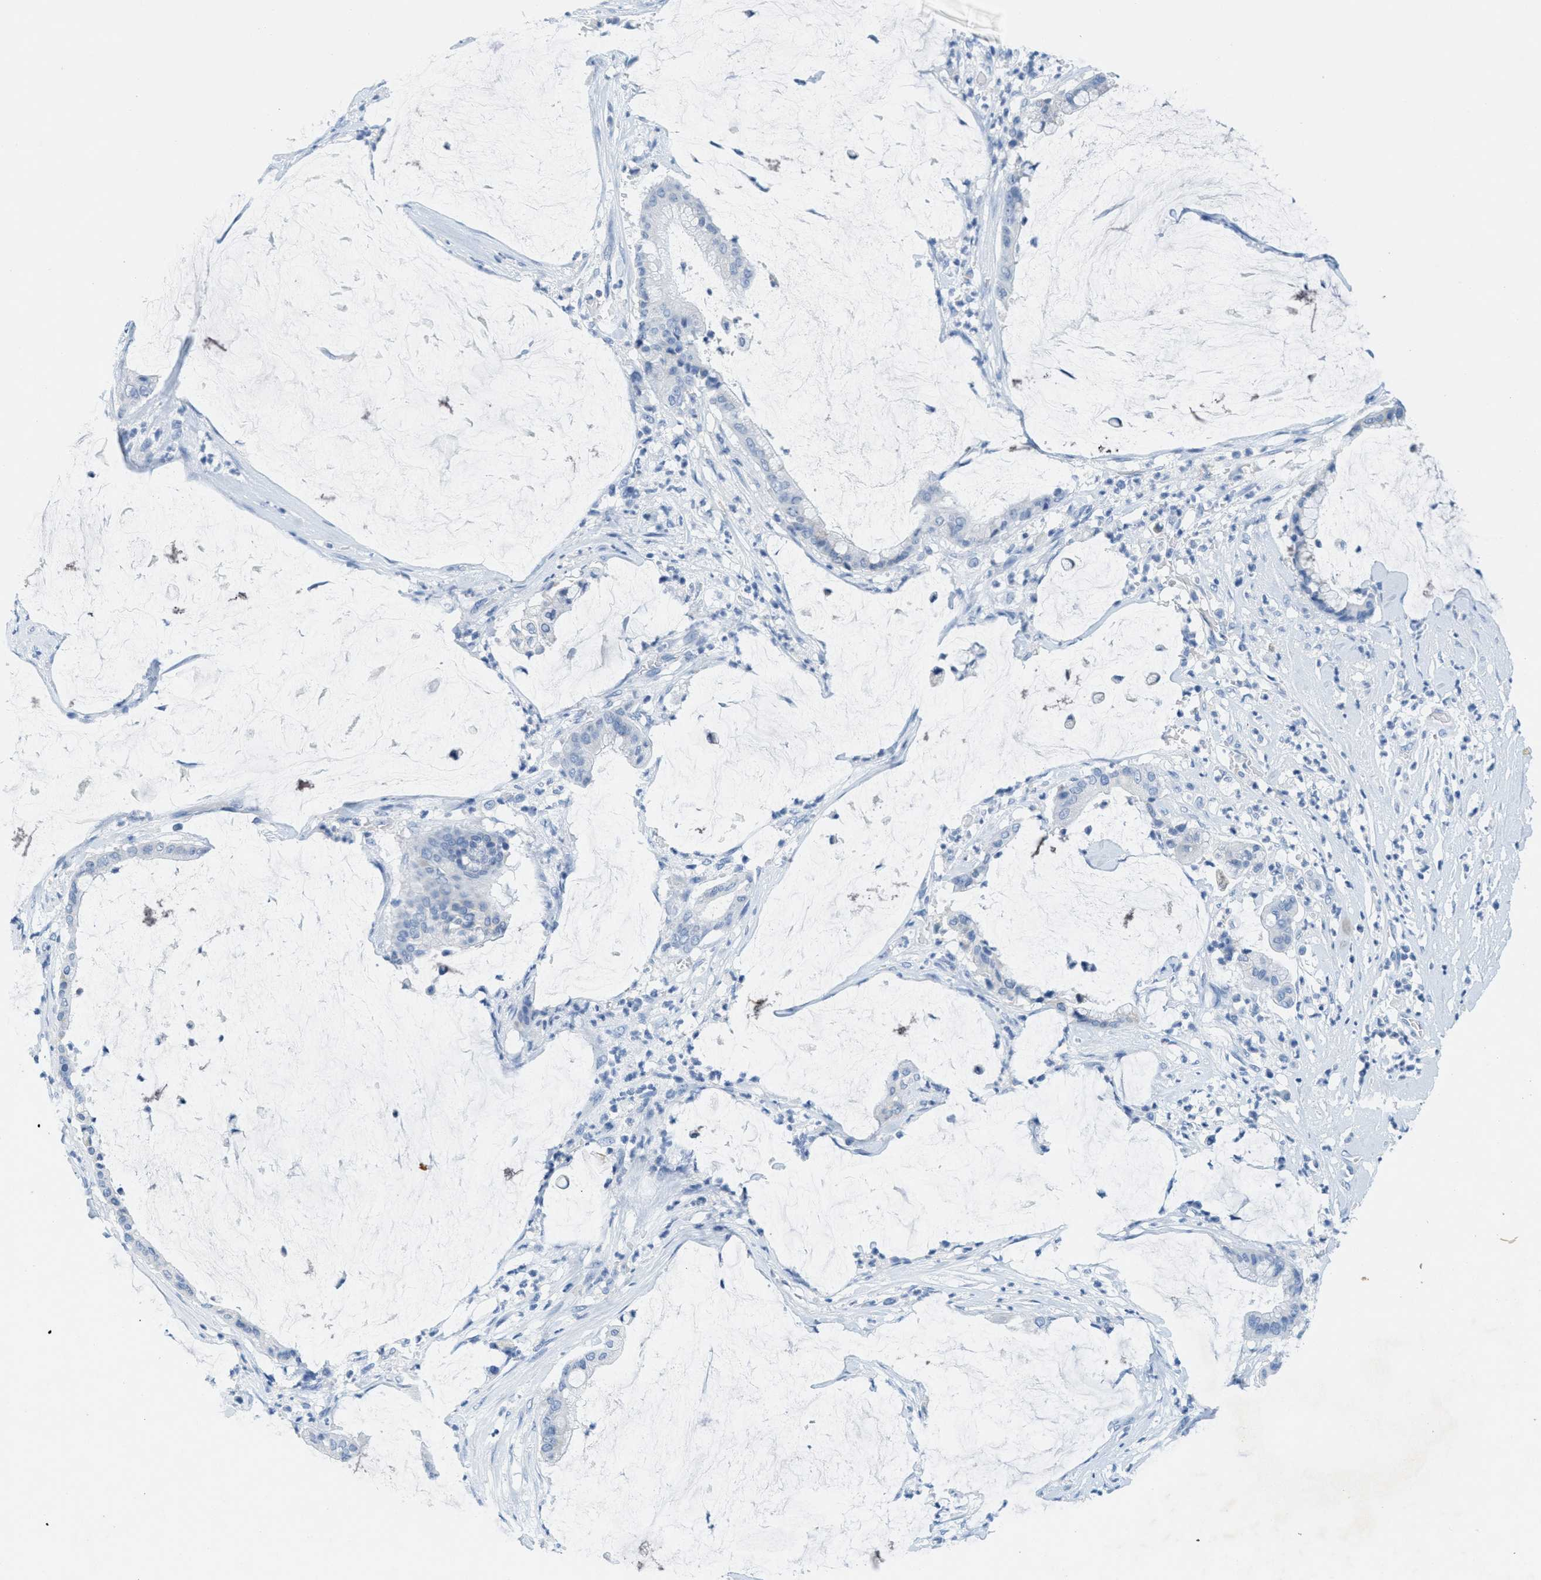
{"staining": {"intensity": "negative", "quantity": "none", "location": "none"}, "tissue": "pancreatic cancer", "cell_type": "Tumor cells", "image_type": "cancer", "snomed": [{"axis": "morphology", "description": "Adenocarcinoma, NOS"}, {"axis": "topography", "description": "Pancreas"}], "caption": "The photomicrograph demonstrates no staining of tumor cells in pancreatic cancer (adenocarcinoma). (DAB immunohistochemistry, high magnification).", "gene": "GPM6A", "patient": {"sex": "male", "age": 41}}